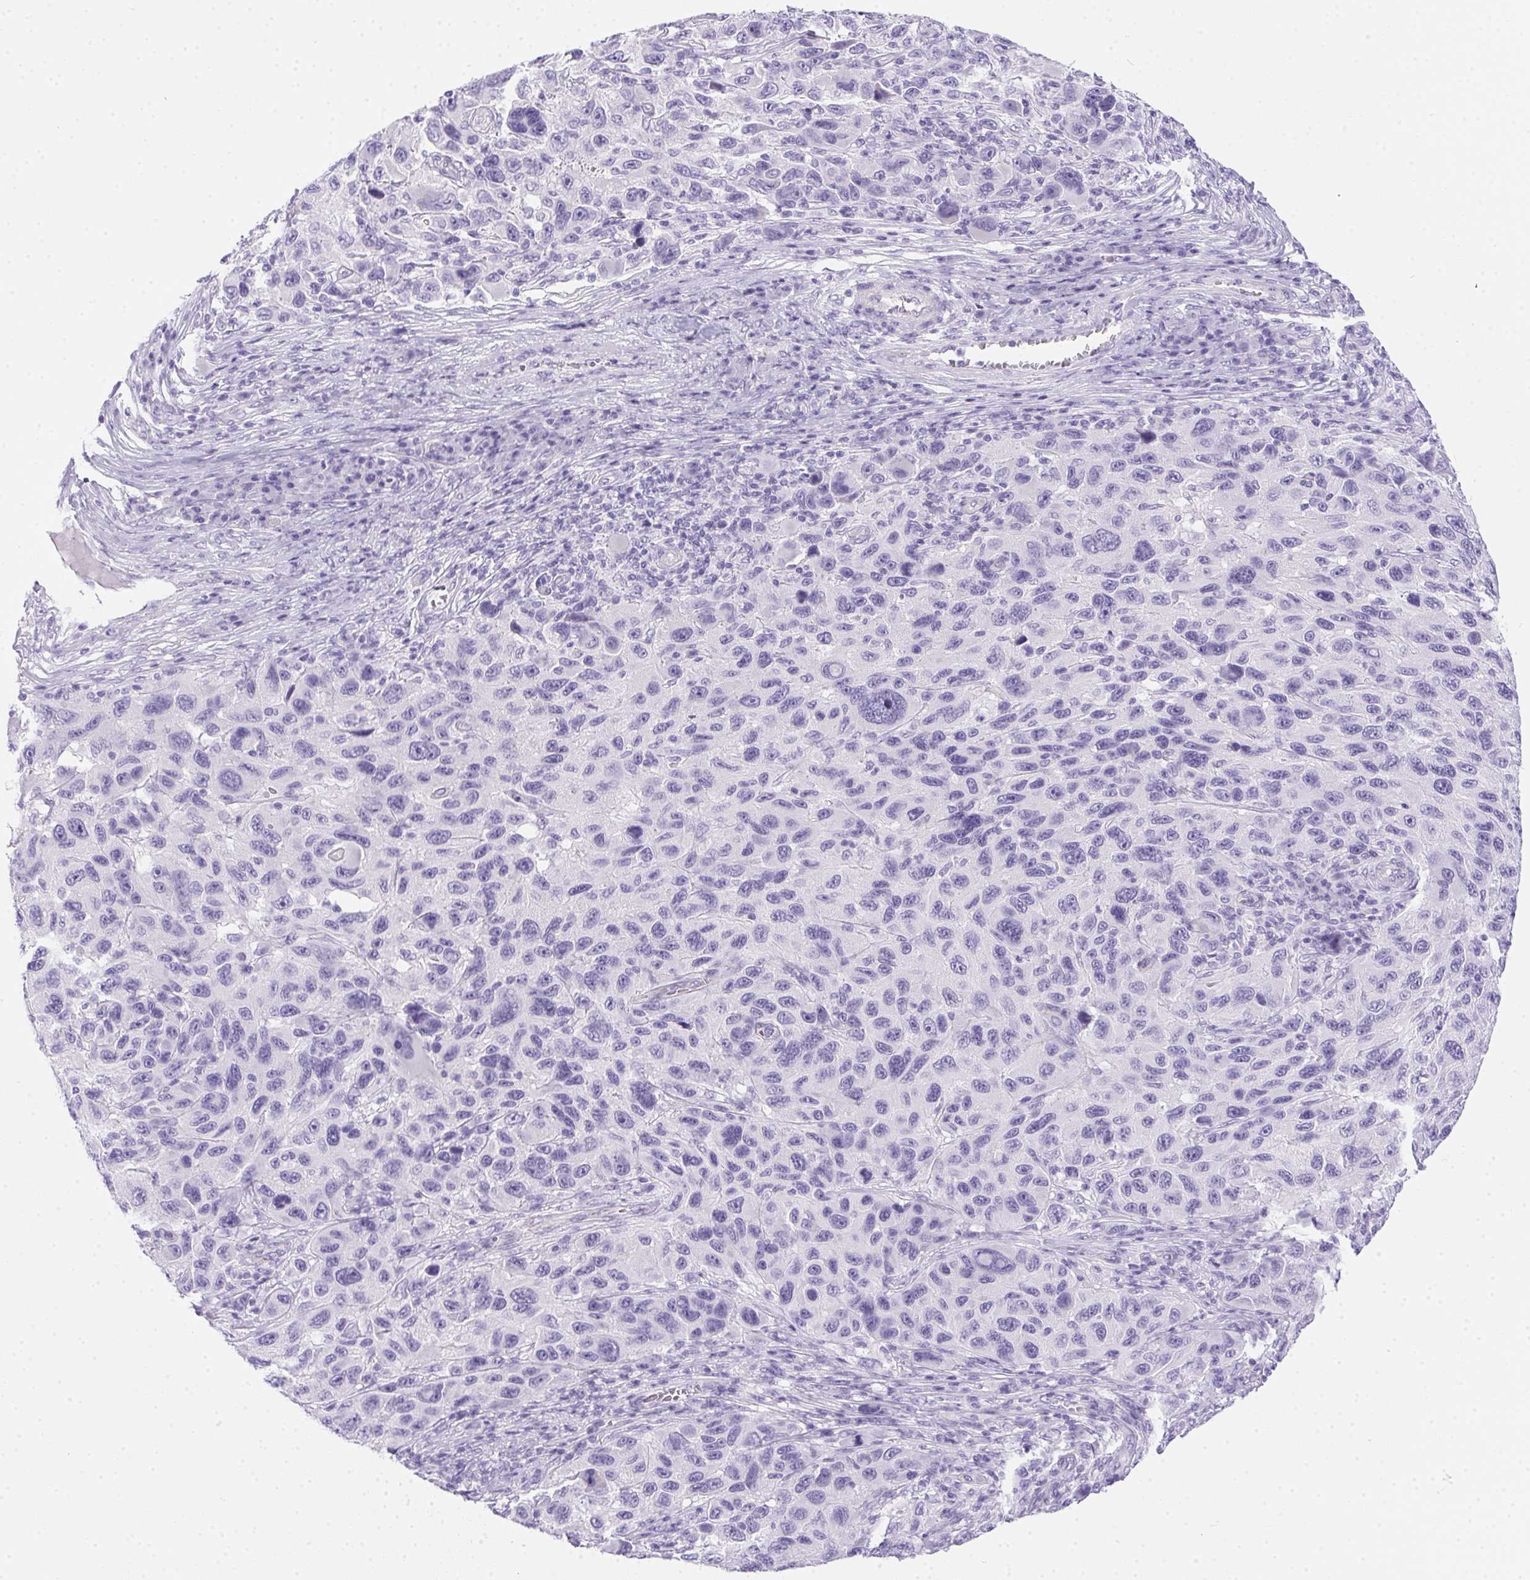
{"staining": {"intensity": "negative", "quantity": "none", "location": "none"}, "tissue": "melanoma", "cell_type": "Tumor cells", "image_type": "cancer", "snomed": [{"axis": "morphology", "description": "Malignant melanoma, NOS"}, {"axis": "topography", "description": "Skin"}], "caption": "Melanoma was stained to show a protein in brown. There is no significant positivity in tumor cells.", "gene": "SPACA5B", "patient": {"sex": "male", "age": 53}}